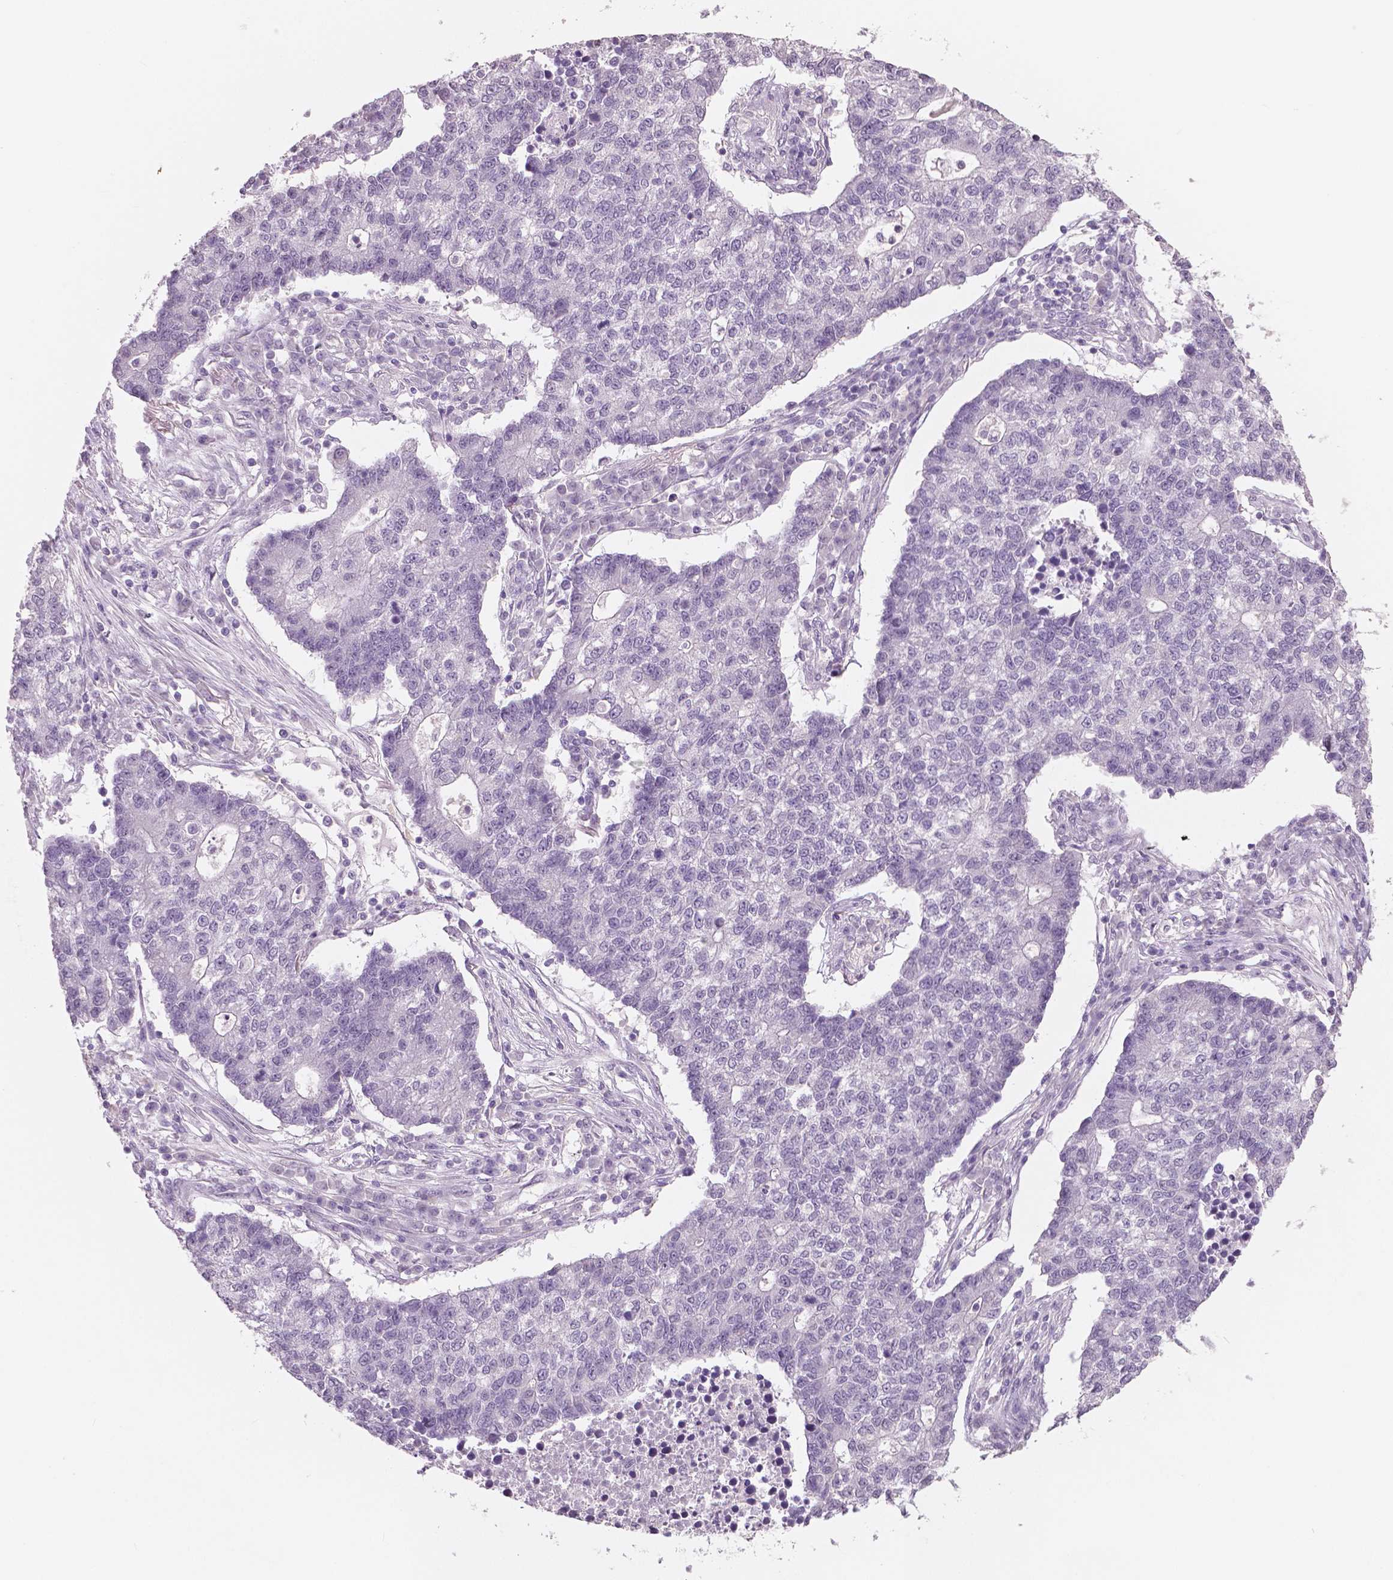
{"staining": {"intensity": "negative", "quantity": "none", "location": "none"}, "tissue": "lung cancer", "cell_type": "Tumor cells", "image_type": "cancer", "snomed": [{"axis": "morphology", "description": "Adenocarcinoma, NOS"}, {"axis": "topography", "description": "Lung"}], "caption": "Tumor cells show no significant expression in lung cancer.", "gene": "NECAB1", "patient": {"sex": "male", "age": 57}}